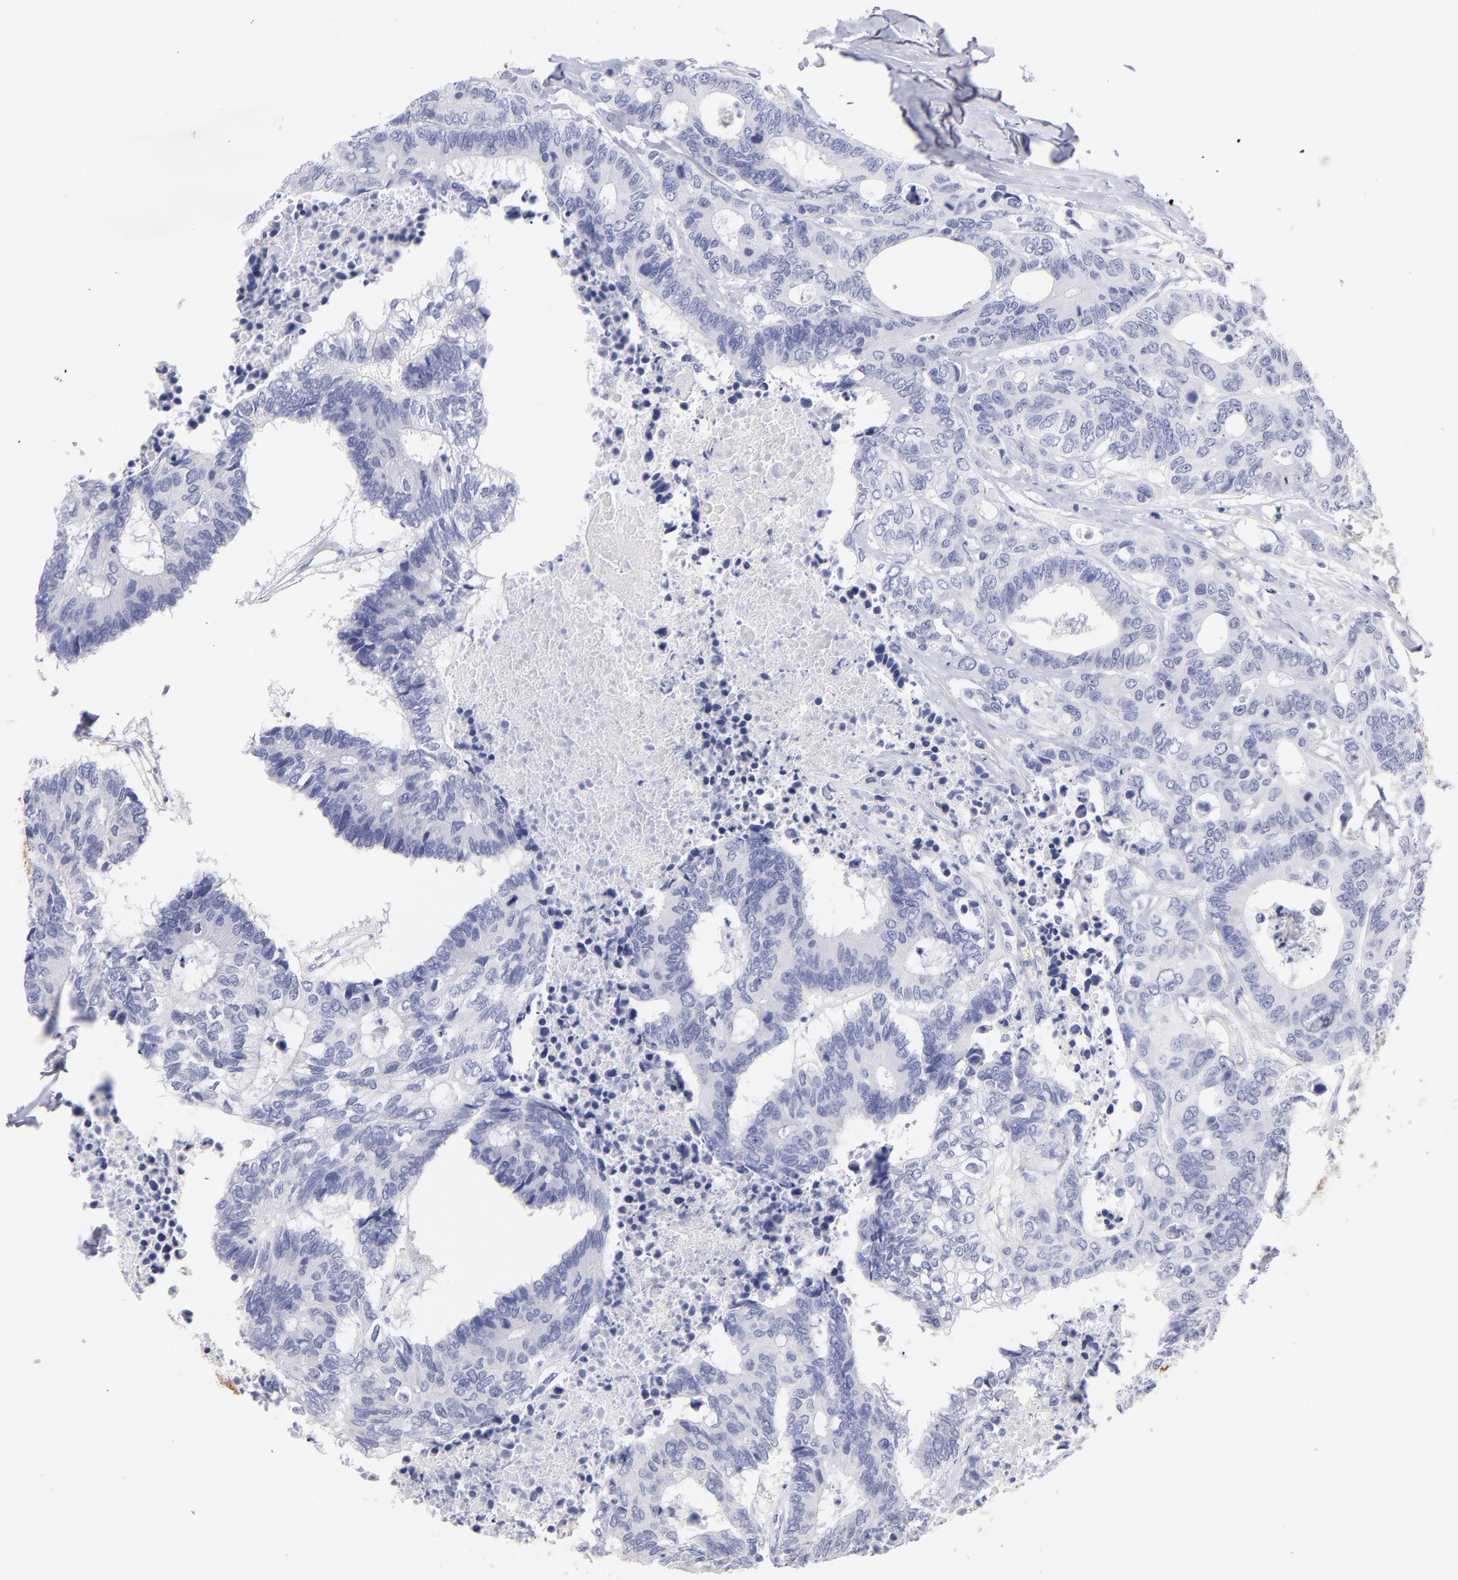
{"staining": {"intensity": "negative", "quantity": "none", "location": "none"}, "tissue": "colorectal cancer", "cell_type": "Tumor cells", "image_type": "cancer", "snomed": [{"axis": "morphology", "description": "Adenocarcinoma, NOS"}, {"axis": "topography", "description": "Rectum"}], "caption": "IHC histopathology image of human colorectal adenocarcinoma stained for a protein (brown), which reveals no staining in tumor cells.", "gene": "SCGN", "patient": {"sex": "male", "age": 55}}